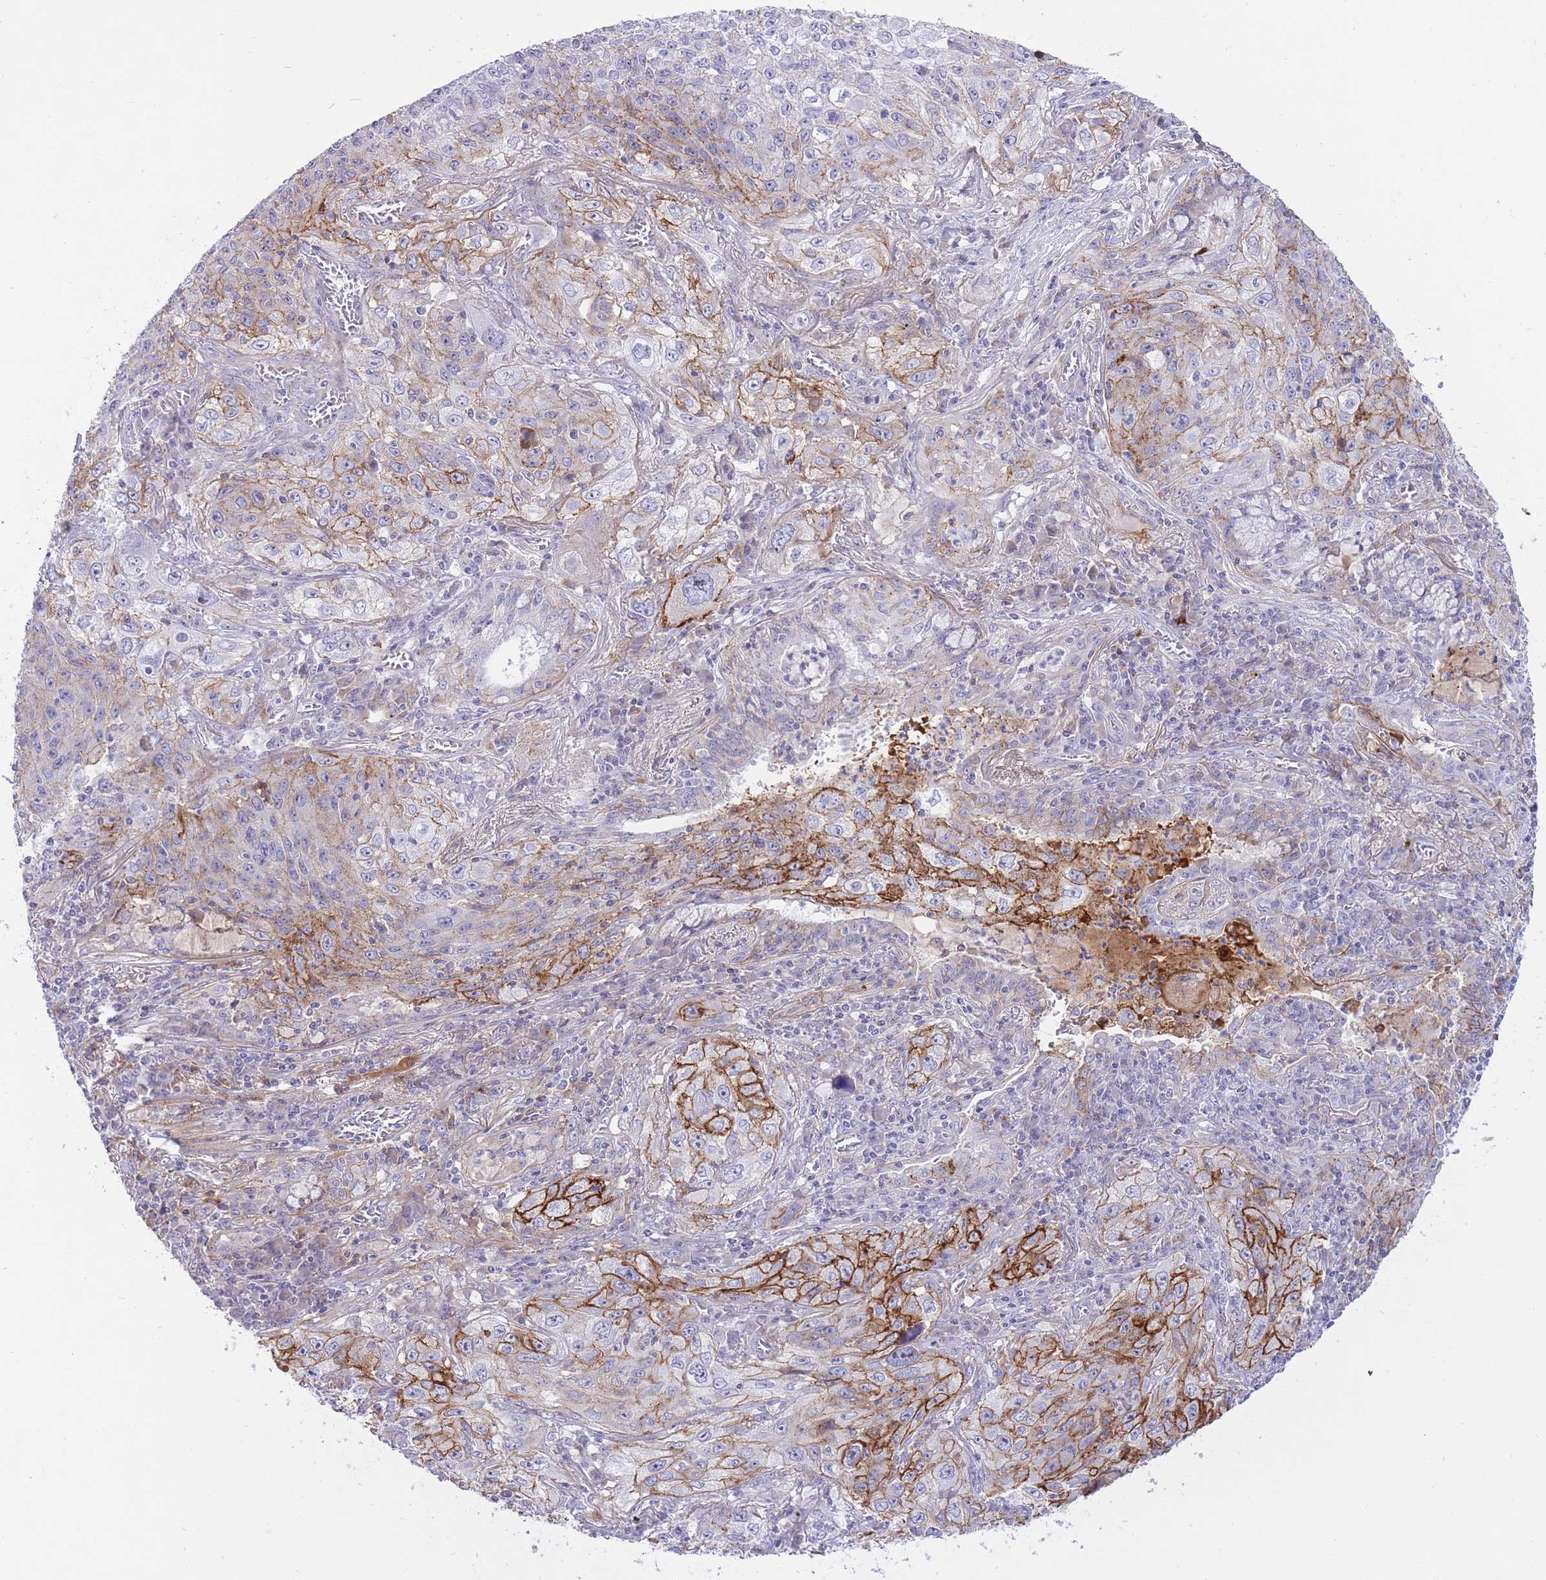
{"staining": {"intensity": "moderate", "quantity": "25%-75%", "location": "cytoplasmic/membranous"}, "tissue": "lung cancer", "cell_type": "Tumor cells", "image_type": "cancer", "snomed": [{"axis": "morphology", "description": "Squamous cell carcinoma, NOS"}, {"axis": "topography", "description": "Lung"}], "caption": "Brown immunohistochemical staining in lung squamous cell carcinoma reveals moderate cytoplasmic/membranous staining in about 25%-75% of tumor cells.", "gene": "HRG", "patient": {"sex": "female", "age": 69}}